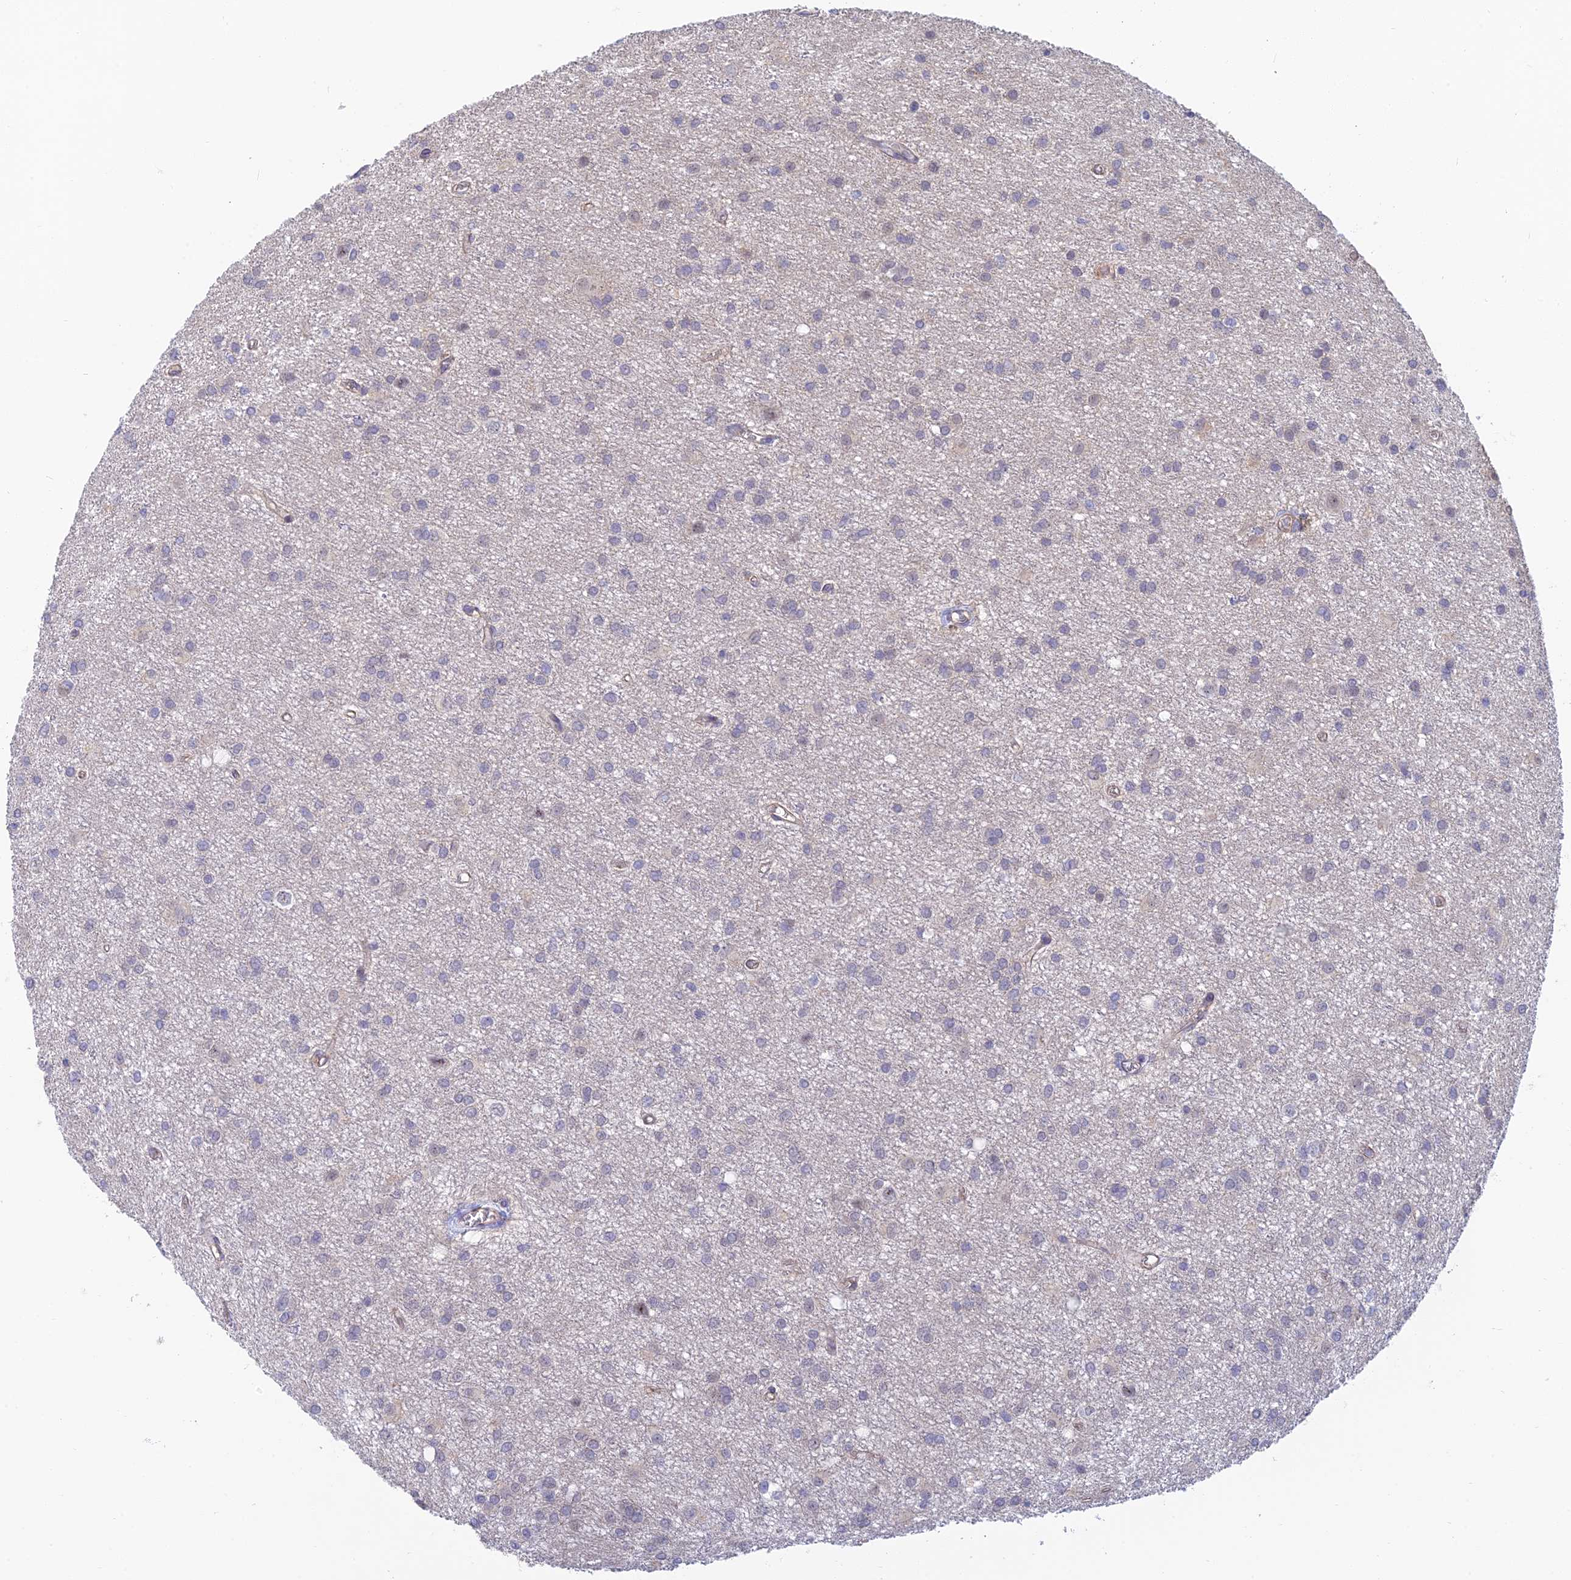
{"staining": {"intensity": "negative", "quantity": "none", "location": "none"}, "tissue": "glioma", "cell_type": "Tumor cells", "image_type": "cancer", "snomed": [{"axis": "morphology", "description": "Glioma, malignant, High grade"}, {"axis": "topography", "description": "Brain"}], "caption": "Immunohistochemical staining of human glioma demonstrates no significant positivity in tumor cells.", "gene": "CFAP92", "patient": {"sex": "female", "age": 50}}